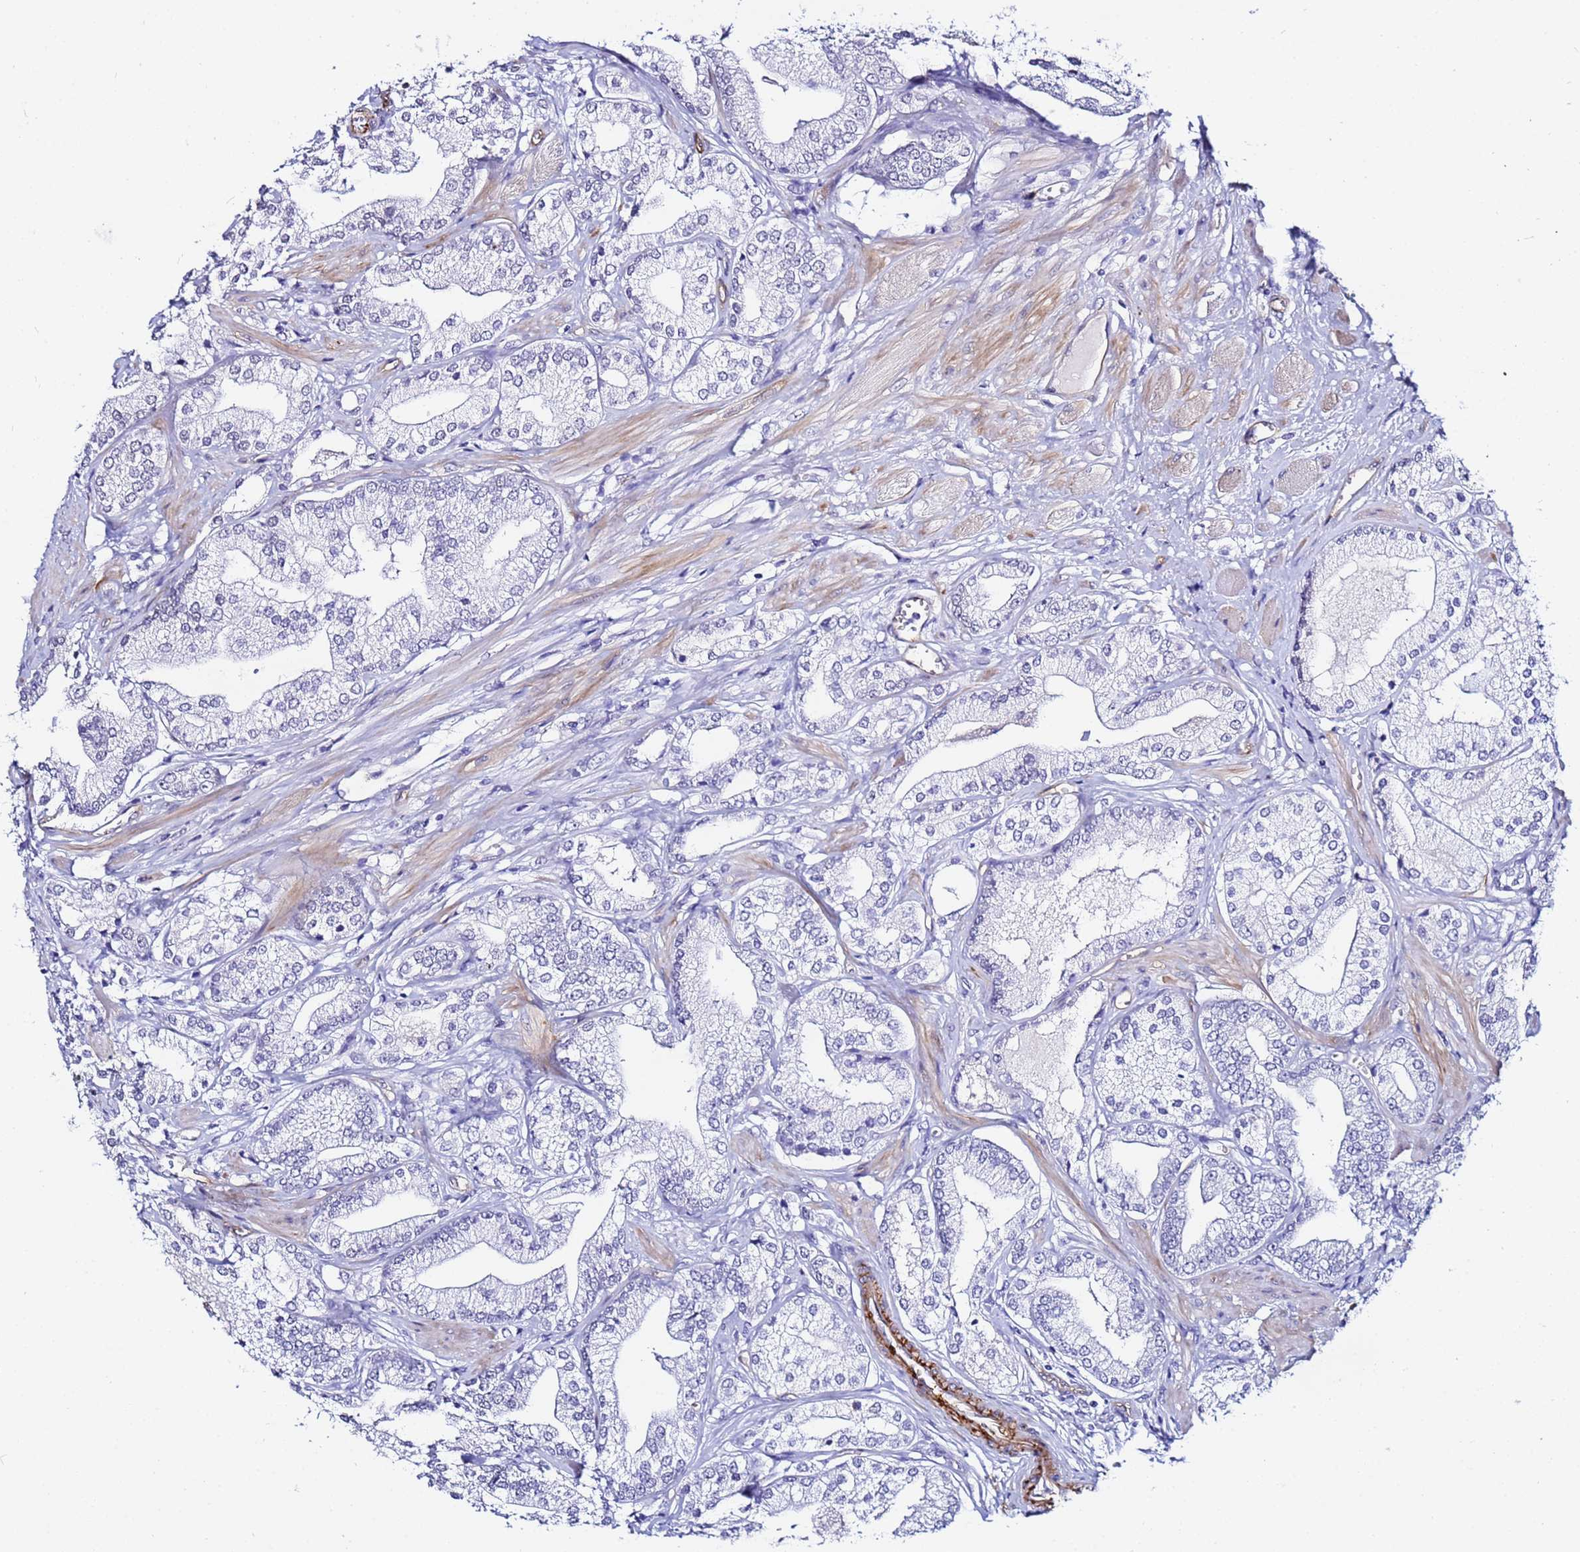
{"staining": {"intensity": "negative", "quantity": "none", "location": "none"}, "tissue": "prostate cancer", "cell_type": "Tumor cells", "image_type": "cancer", "snomed": [{"axis": "morphology", "description": "Adenocarcinoma, High grade"}, {"axis": "topography", "description": "Prostate"}], "caption": "This photomicrograph is of prostate cancer stained with IHC to label a protein in brown with the nuclei are counter-stained blue. There is no expression in tumor cells. (DAB (3,3'-diaminobenzidine) immunohistochemistry (IHC) with hematoxylin counter stain).", "gene": "DEFB104A", "patient": {"sex": "male", "age": 50}}